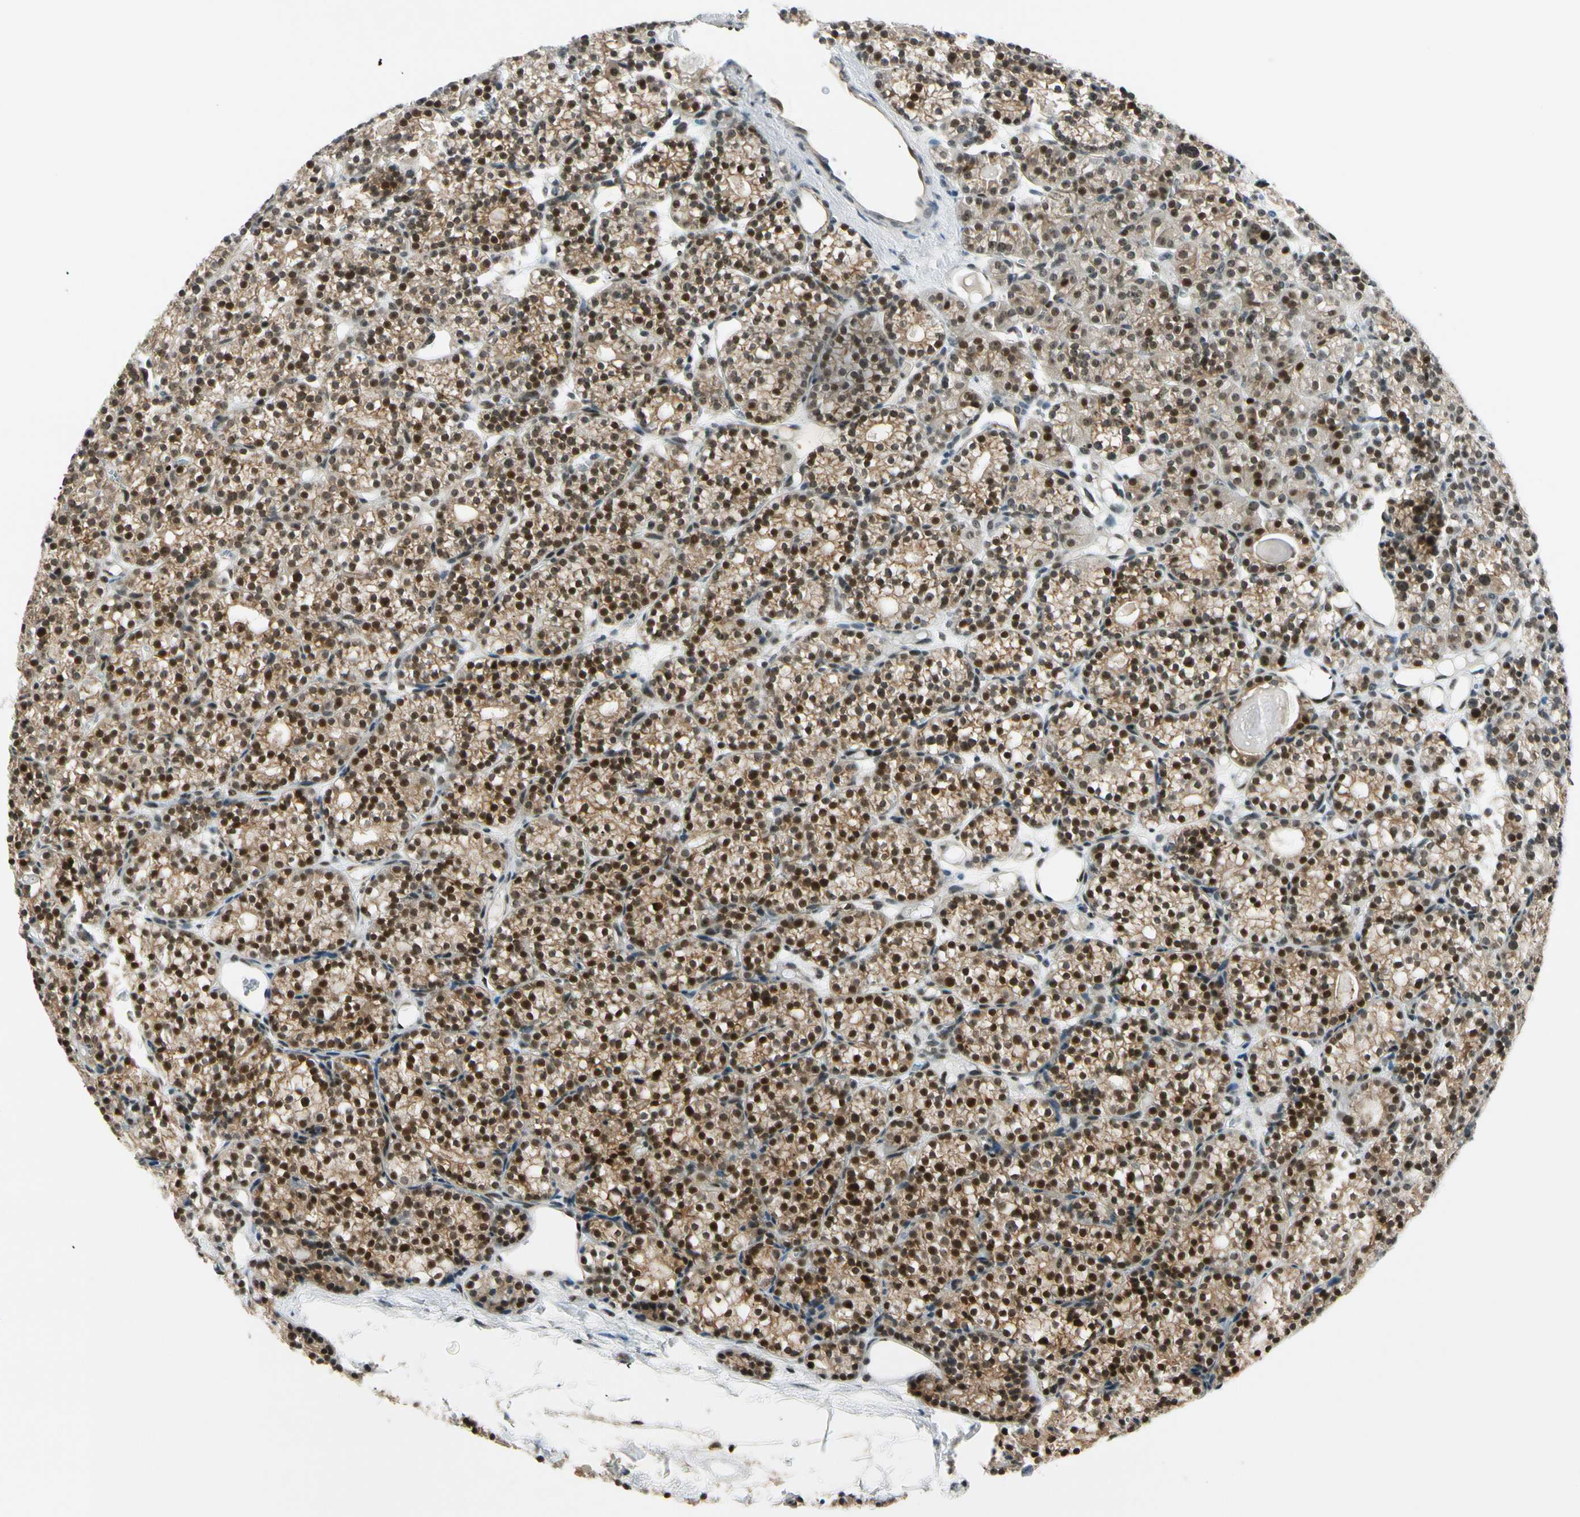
{"staining": {"intensity": "strong", "quantity": "25%-75%", "location": "cytoplasmic/membranous,nuclear"}, "tissue": "parathyroid gland", "cell_type": "Glandular cells", "image_type": "normal", "snomed": [{"axis": "morphology", "description": "Normal tissue, NOS"}, {"axis": "topography", "description": "Parathyroid gland"}], "caption": "Parathyroid gland stained with IHC reveals strong cytoplasmic/membranous,nuclear expression in about 25%-75% of glandular cells.", "gene": "DAXX", "patient": {"sex": "female", "age": 64}}